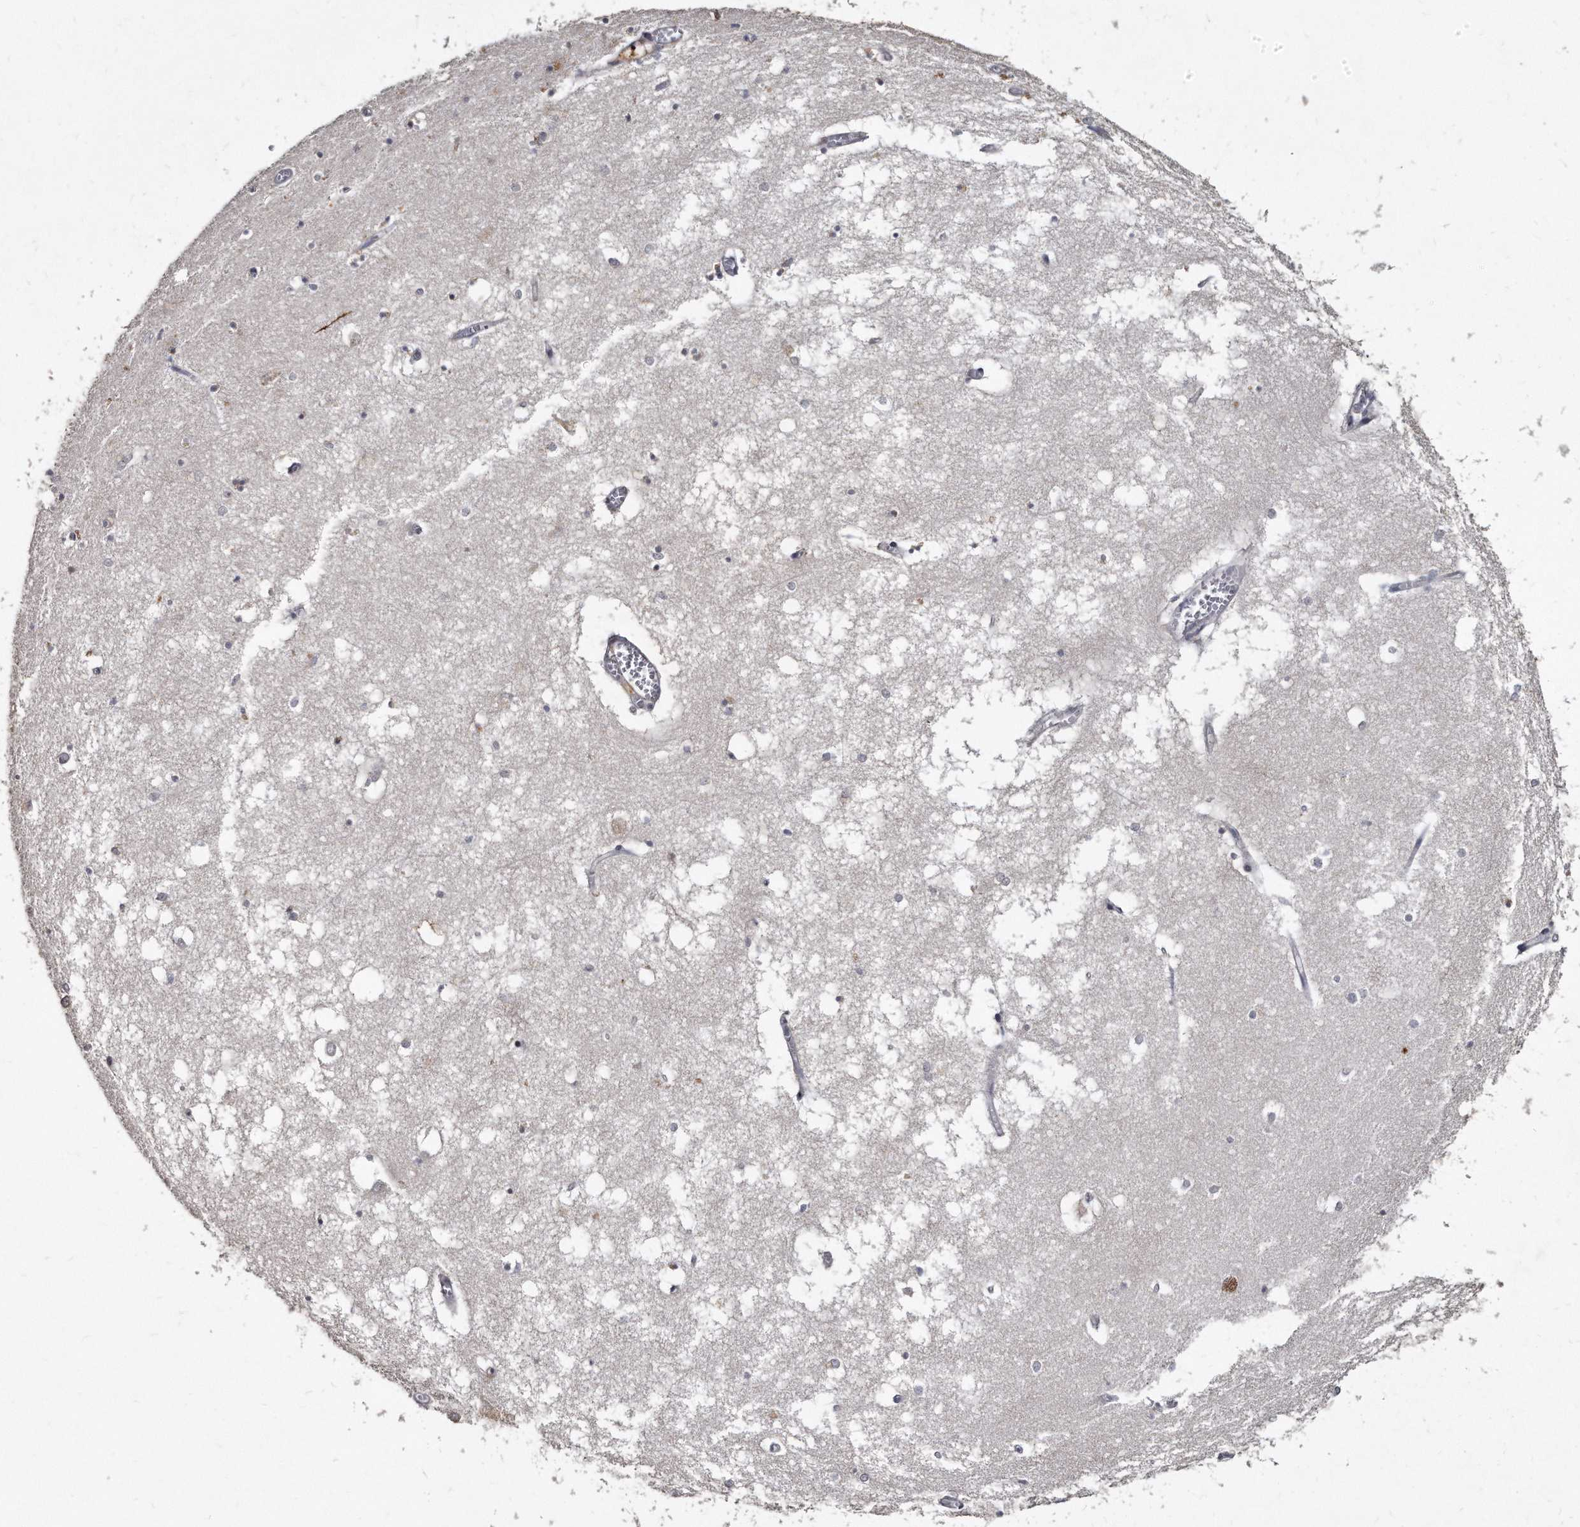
{"staining": {"intensity": "negative", "quantity": "none", "location": "none"}, "tissue": "hippocampus", "cell_type": "Glial cells", "image_type": "normal", "snomed": [{"axis": "morphology", "description": "Normal tissue, NOS"}, {"axis": "topography", "description": "Hippocampus"}], "caption": "The micrograph shows no staining of glial cells in benign hippocampus.", "gene": "KLHDC3", "patient": {"sex": "male", "age": 70}}